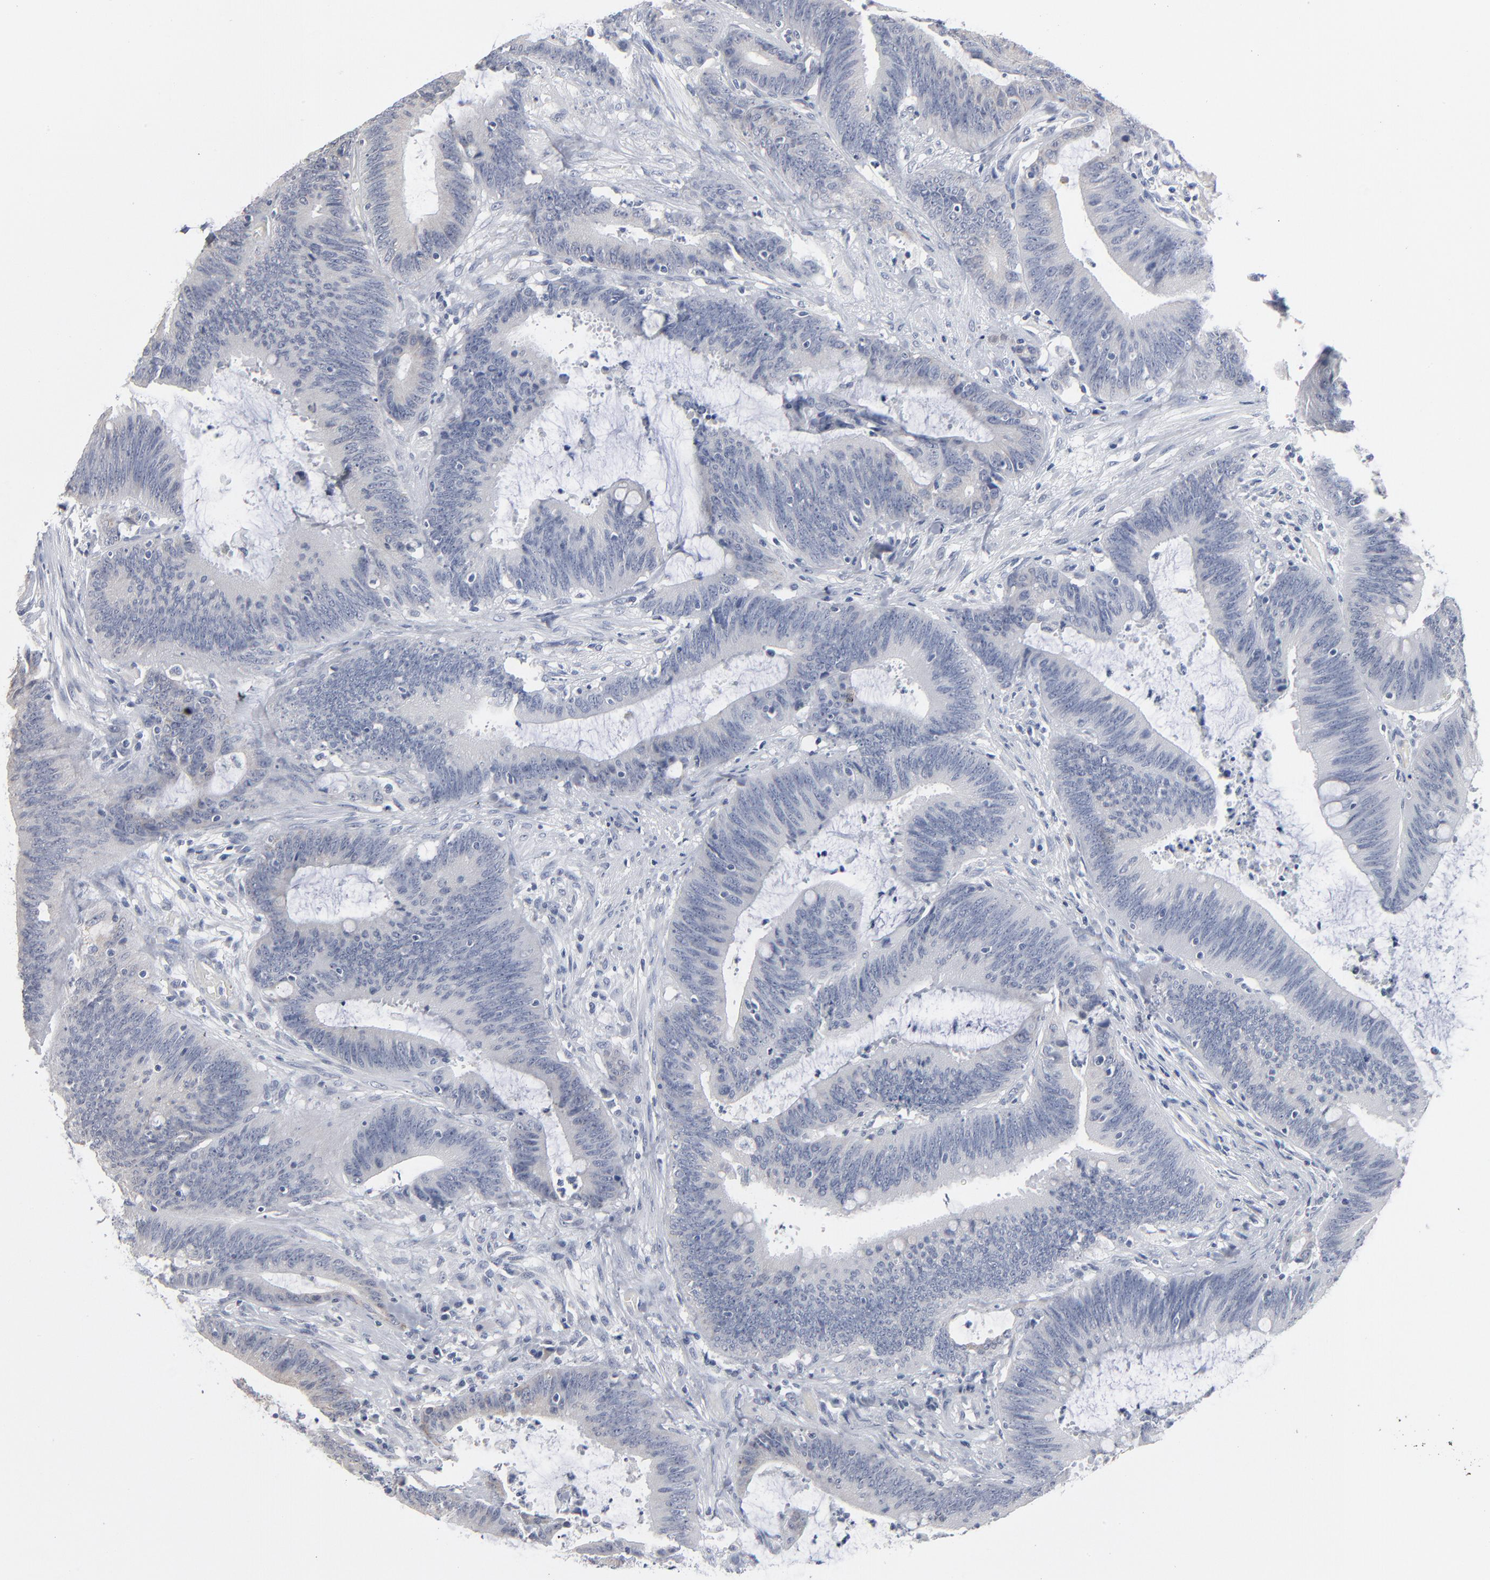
{"staining": {"intensity": "negative", "quantity": "none", "location": "none"}, "tissue": "colorectal cancer", "cell_type": "Tumor cells", "image_type": "cancer", "snomed": [{"axis": "morphology", "description": "Adenocarcinoma, NOS"}, {"axis": "topography", "description": "Rectum"}], "caption": "This is a photomicrograph of IHC staining of colorectal cancer, which shows no positivity in tumor cells.", "gene": "PAGE1", "patient": {"sex": "female", "age": 66}}